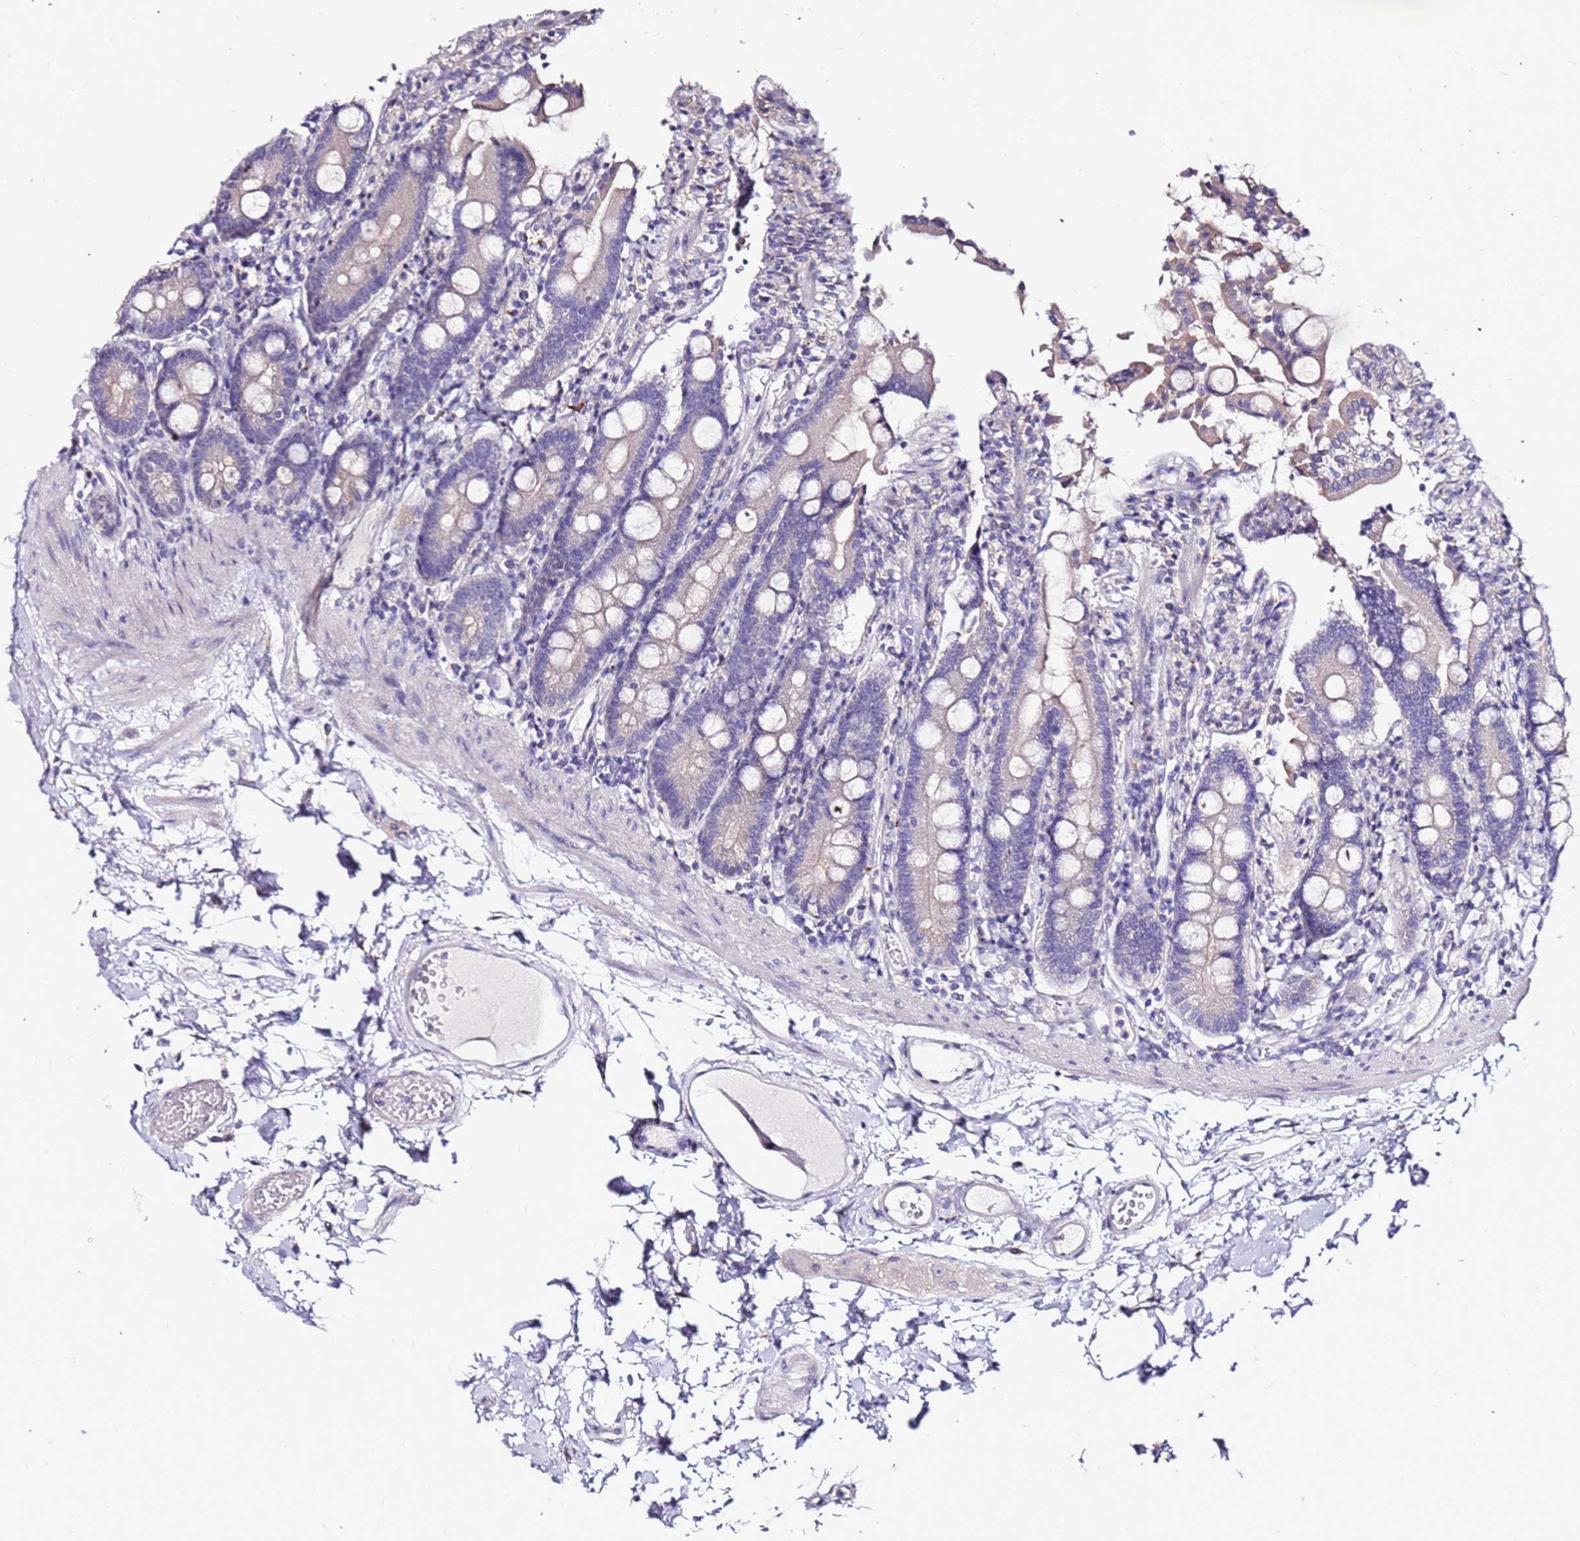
{"staining": {"intensity": "moderate", "quantity": "25%-75%", "location": "cytoplasmic/membranous"}, "tissue": "duodenum", "cell_type": "Glandular cells", "image_type": "normal", "snomed": [{"axis": "morphology", "description": "Normal tissue, NOS"}, {"axis": "topography", "description": "Duodenum"}], "caption": "Duodenum was stained to show a protein in brown. There is medium levels of moderate cytoplasmic/membranous expression in approximately 25%-75% of glandular cells.", "gene": "SLC44A3", "patient": {"sex": "male", "age": 55}}